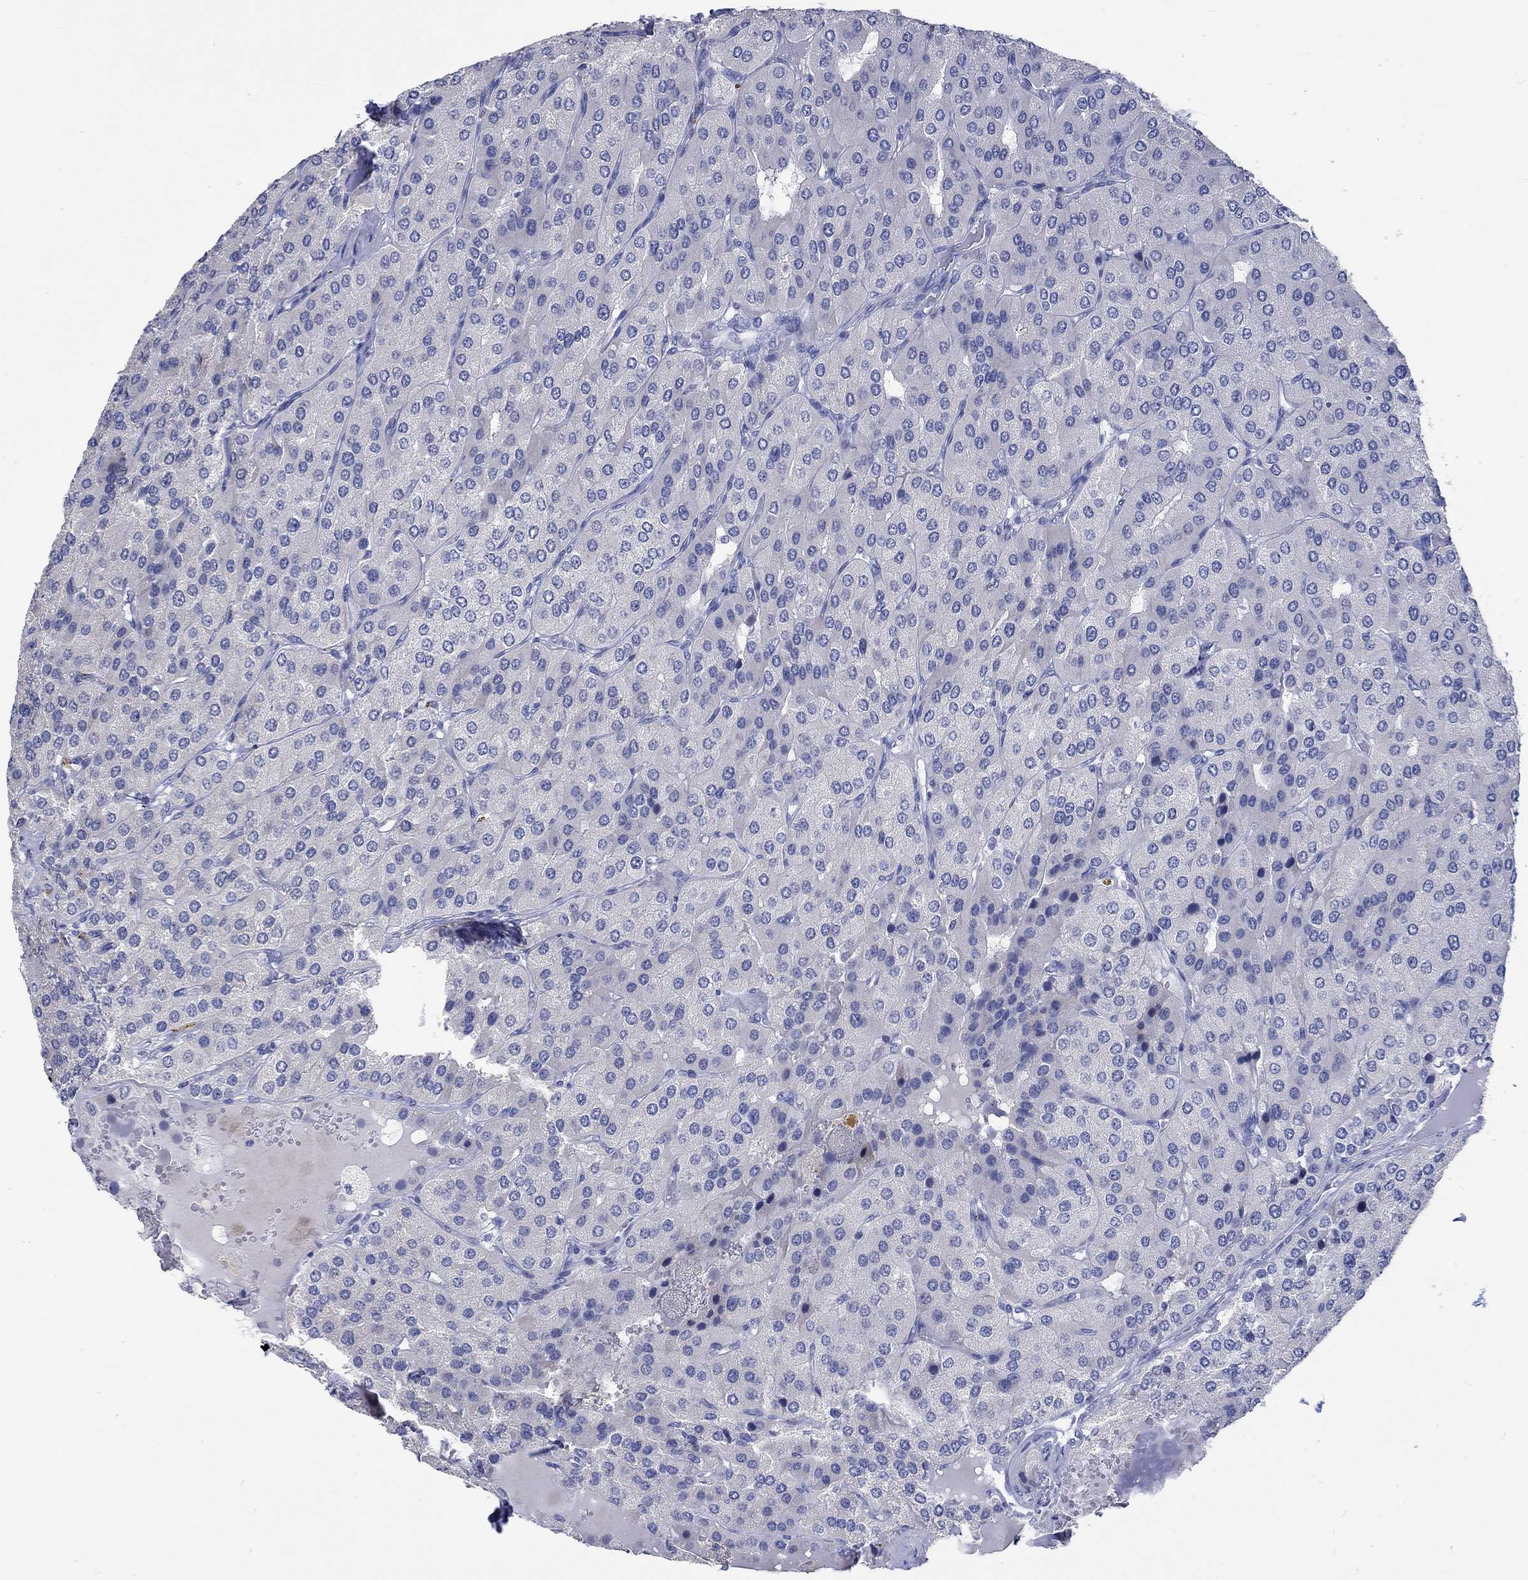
{"staining": {"intensity": "negative", "quantity": "none", "location": "none"}, "tissue": "parathyroid gland", "cell_type": "Glandular cells", "image_type": "normal", "snomed": [{"axis": "morphology", "description": "Normal tissue, NOS"}, {"axis": "morphology", "description": "Adenoma, NOS"}, {"axis": "topography", "description": "Parathyroid gland"}], "caption": "Immunohistochemistry histopathology image of unremarkable human parathyroid gland stained for a protein (brown), which exhibits no positivity in glandular cells. Brightfield microscopy of immunohistochemistry stained with DAB (3,3'-diaminobenzidine) (brown) and hematoxylin (blue), captured at high magnification.", "gene": "C4orf47", "patient": {"sex": "female", "age": 86}}